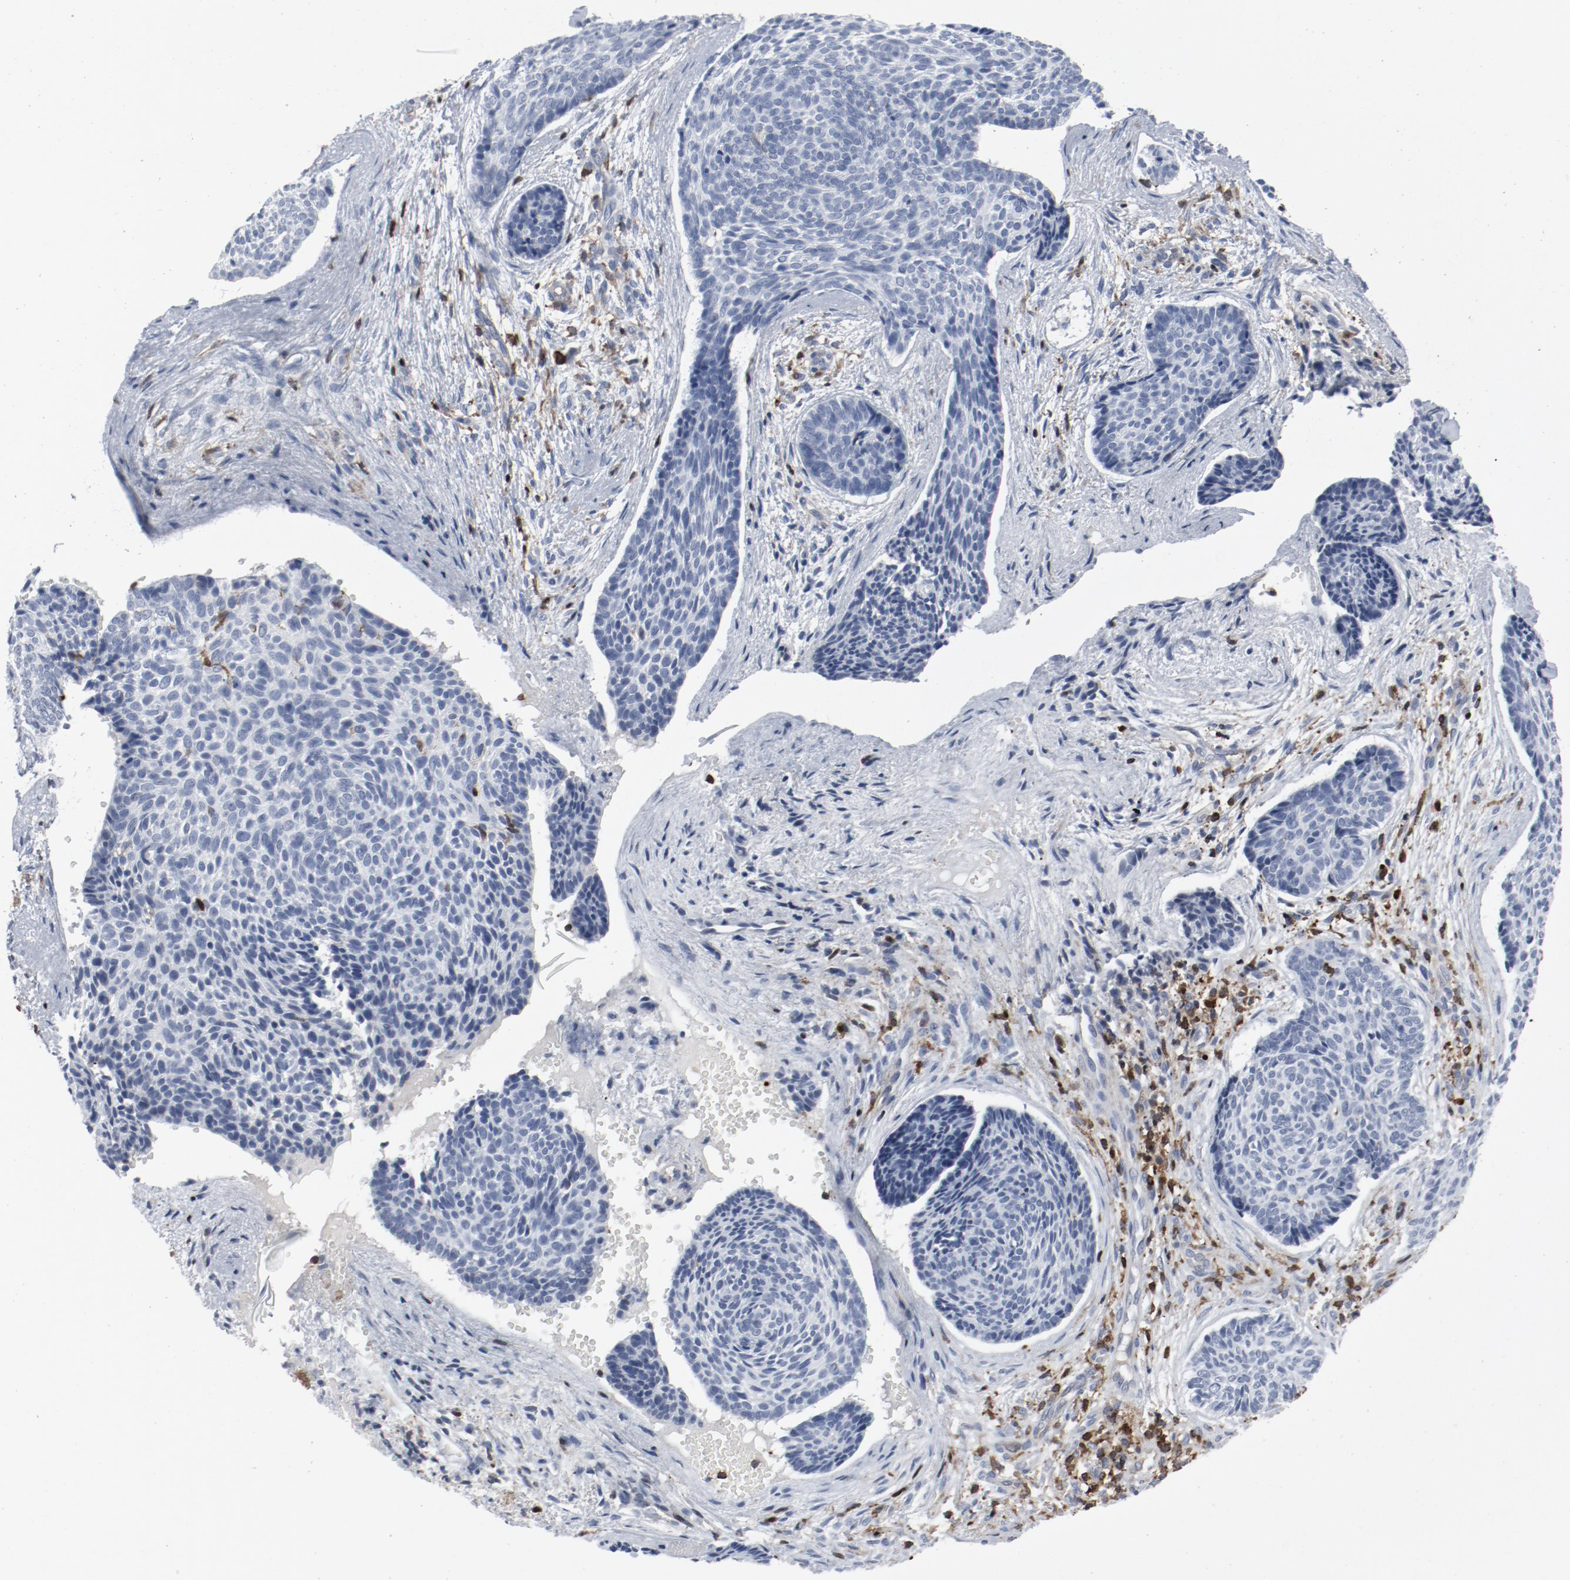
{"staining": {"intensity": "negative", "quantity": "none", "location": "none"}, "tissue": "skin cancer", "cell_type": "Tumor cells", "image_type": "cancer", "snomed": [{"axis": "morphology", "description": "Normal tissue, NOS"}, {"axis": "morphology", "description": "Basal cell carcinoma"}, {"axis": "topography", "description": "Skin"}], "caption": "Skin basal cell carcinoma stained for a protein using IHC displays no staining tumor cells.", "gene": "LCP2", "patient": {"sex": "female", "age": 57}}